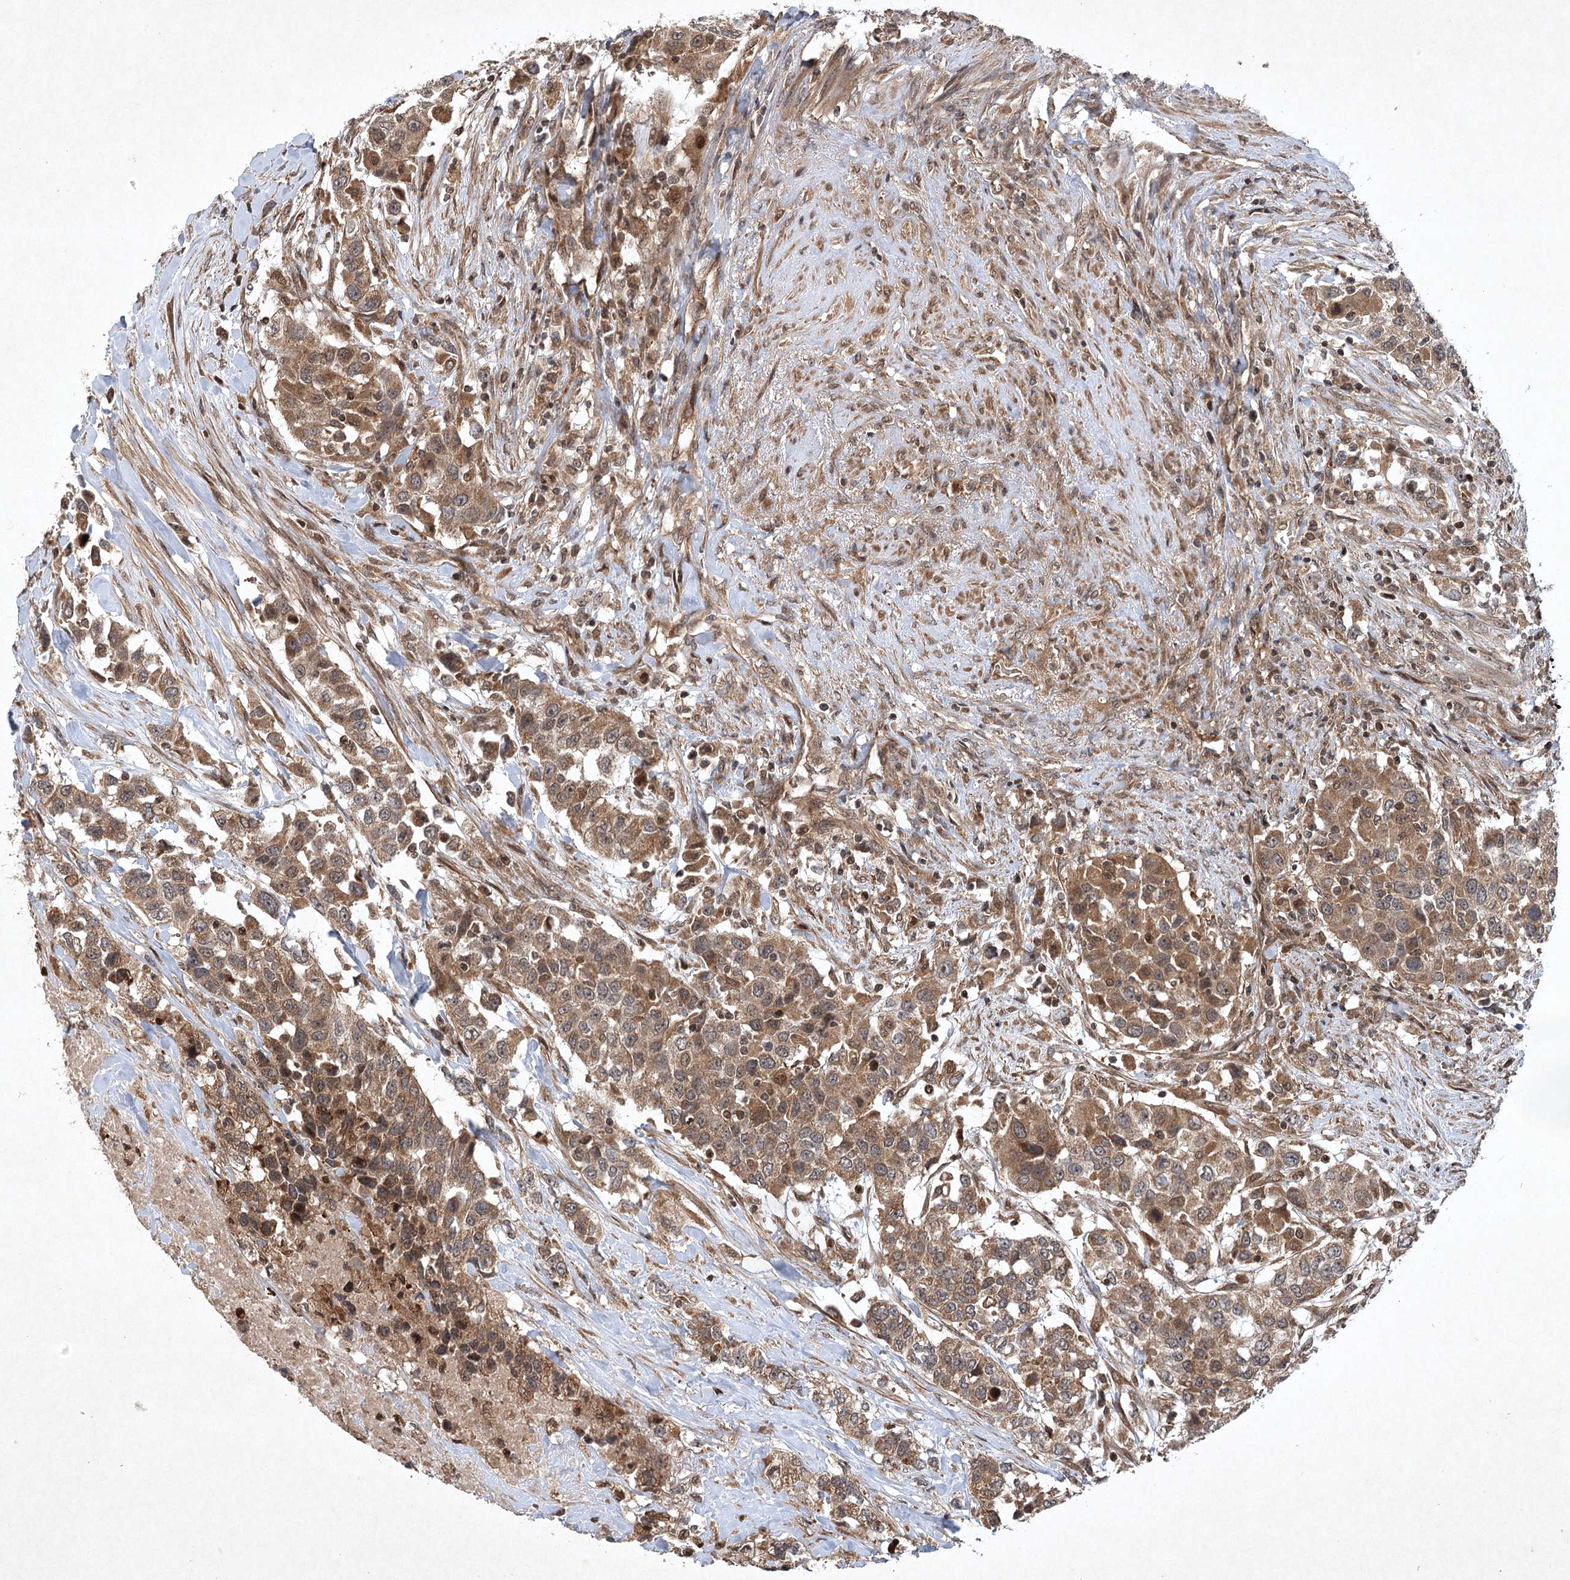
{"staining": {"intensity": "moderate", "quantity": ">75%", "location": "cytoplasmic/membranous"}, "tissue": "urothelial cancer", "cell_type": "Tumor cells", "image_type": "cancer", "snomed": [{"axis": "morphology", "description": "Urothelial carcinoma, High grade"}, {"axis": "topography", "description": "Urinary bladder"}], "caption": "Moderate cytoplasmic/membranous protein staining is appreciated in approximately >75% of tumor cells in urothelial cancer.", "gene": "INSIG2", "patient": {"sex": "female", "age": 80}}